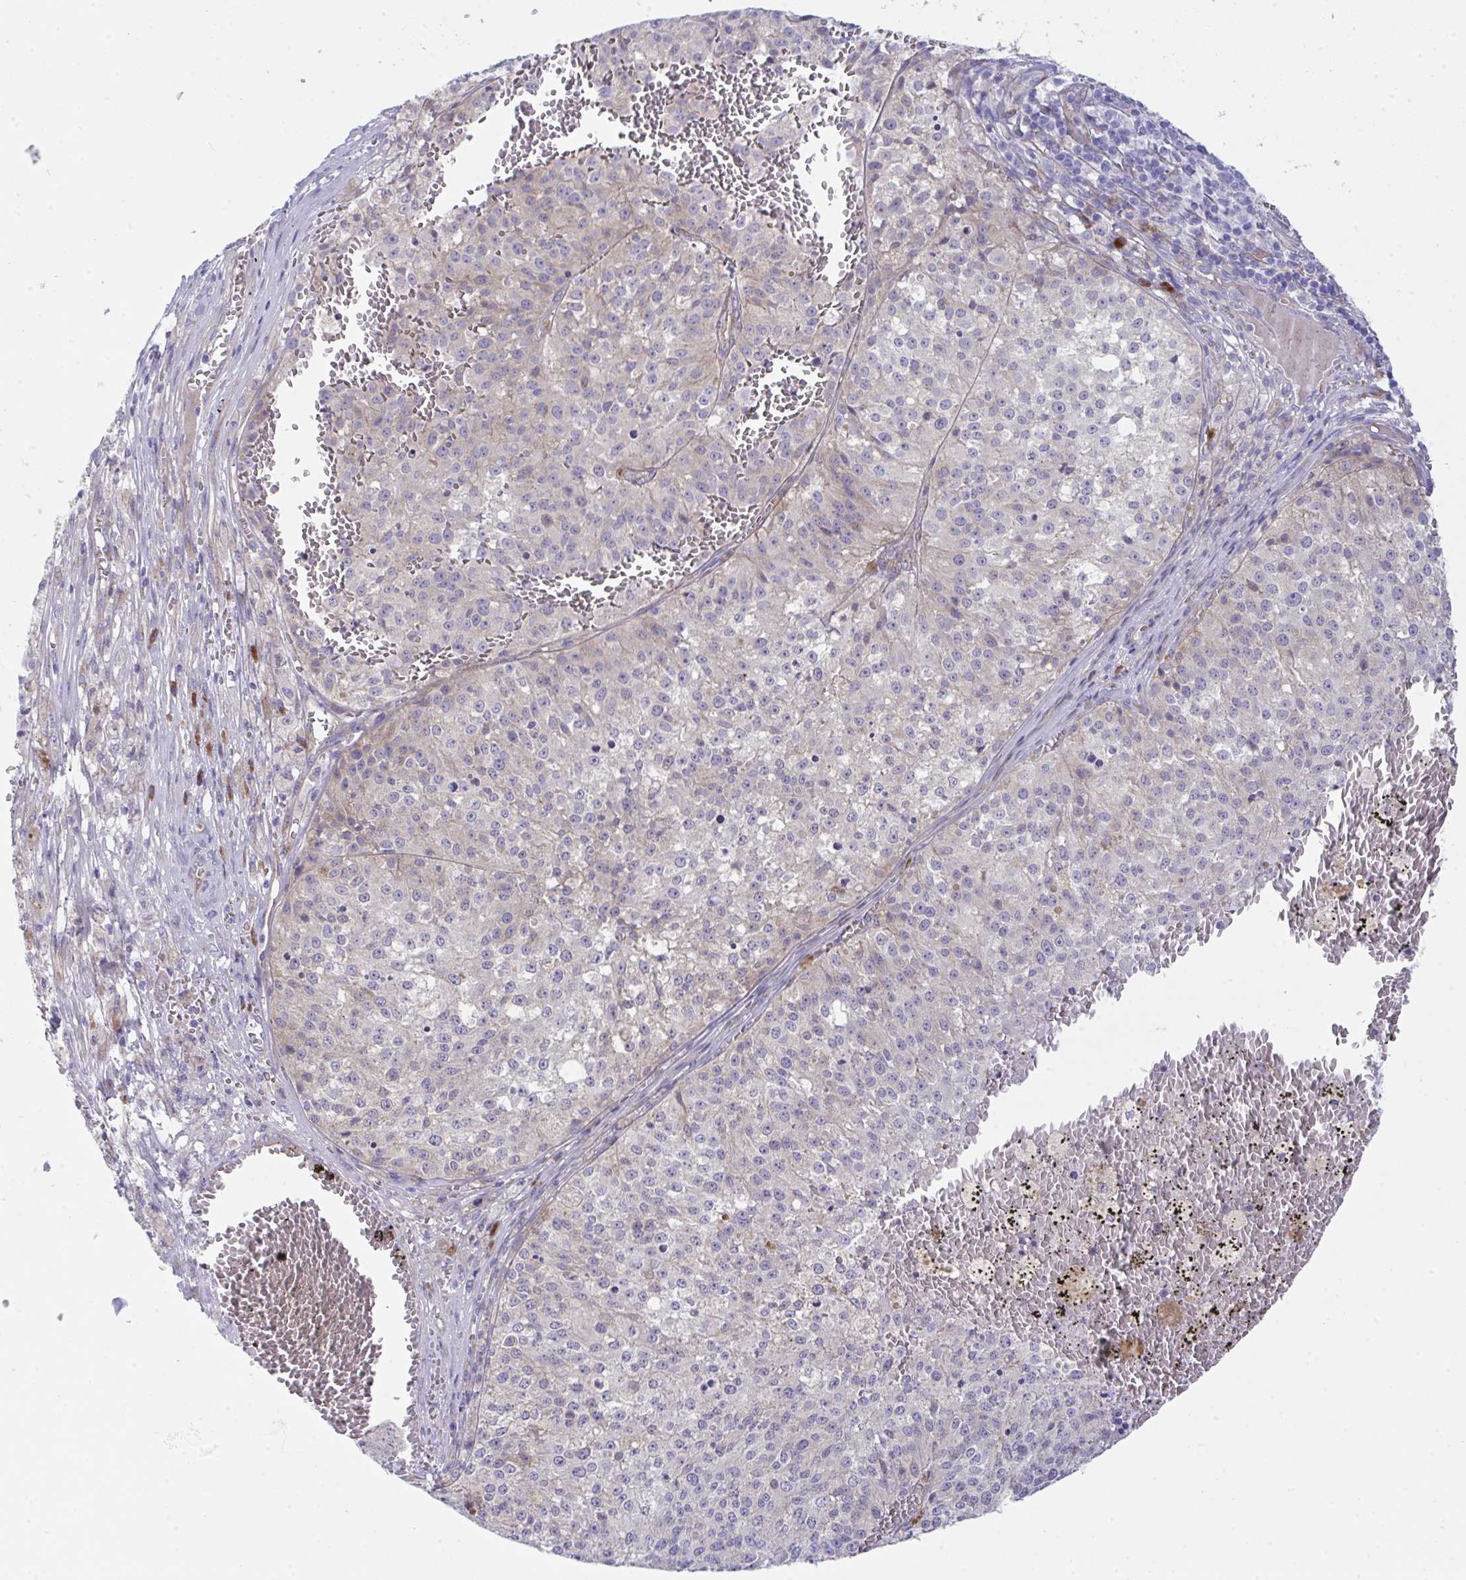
{"staining": {"intensity": "negative", "quantity": "none", "location": "none"}, "tissue": "melanoma", "cell_type": "Tumor cells", "image_type": "cancer", "snomed": [{"axis": "morphology", "description": "Malignant melanoma, Metastatic site"}, {"axis": "topography", "description": "Lymph node"}], "caption": "An immunohistochemistry photomicrograph of malignant melanoma (metastatic site) is shown. There is no staining in tumor cells of malignant melanoma (metastatic site).", "gene": "GAB1", "patient": {"sex": "female", "age": 64}}